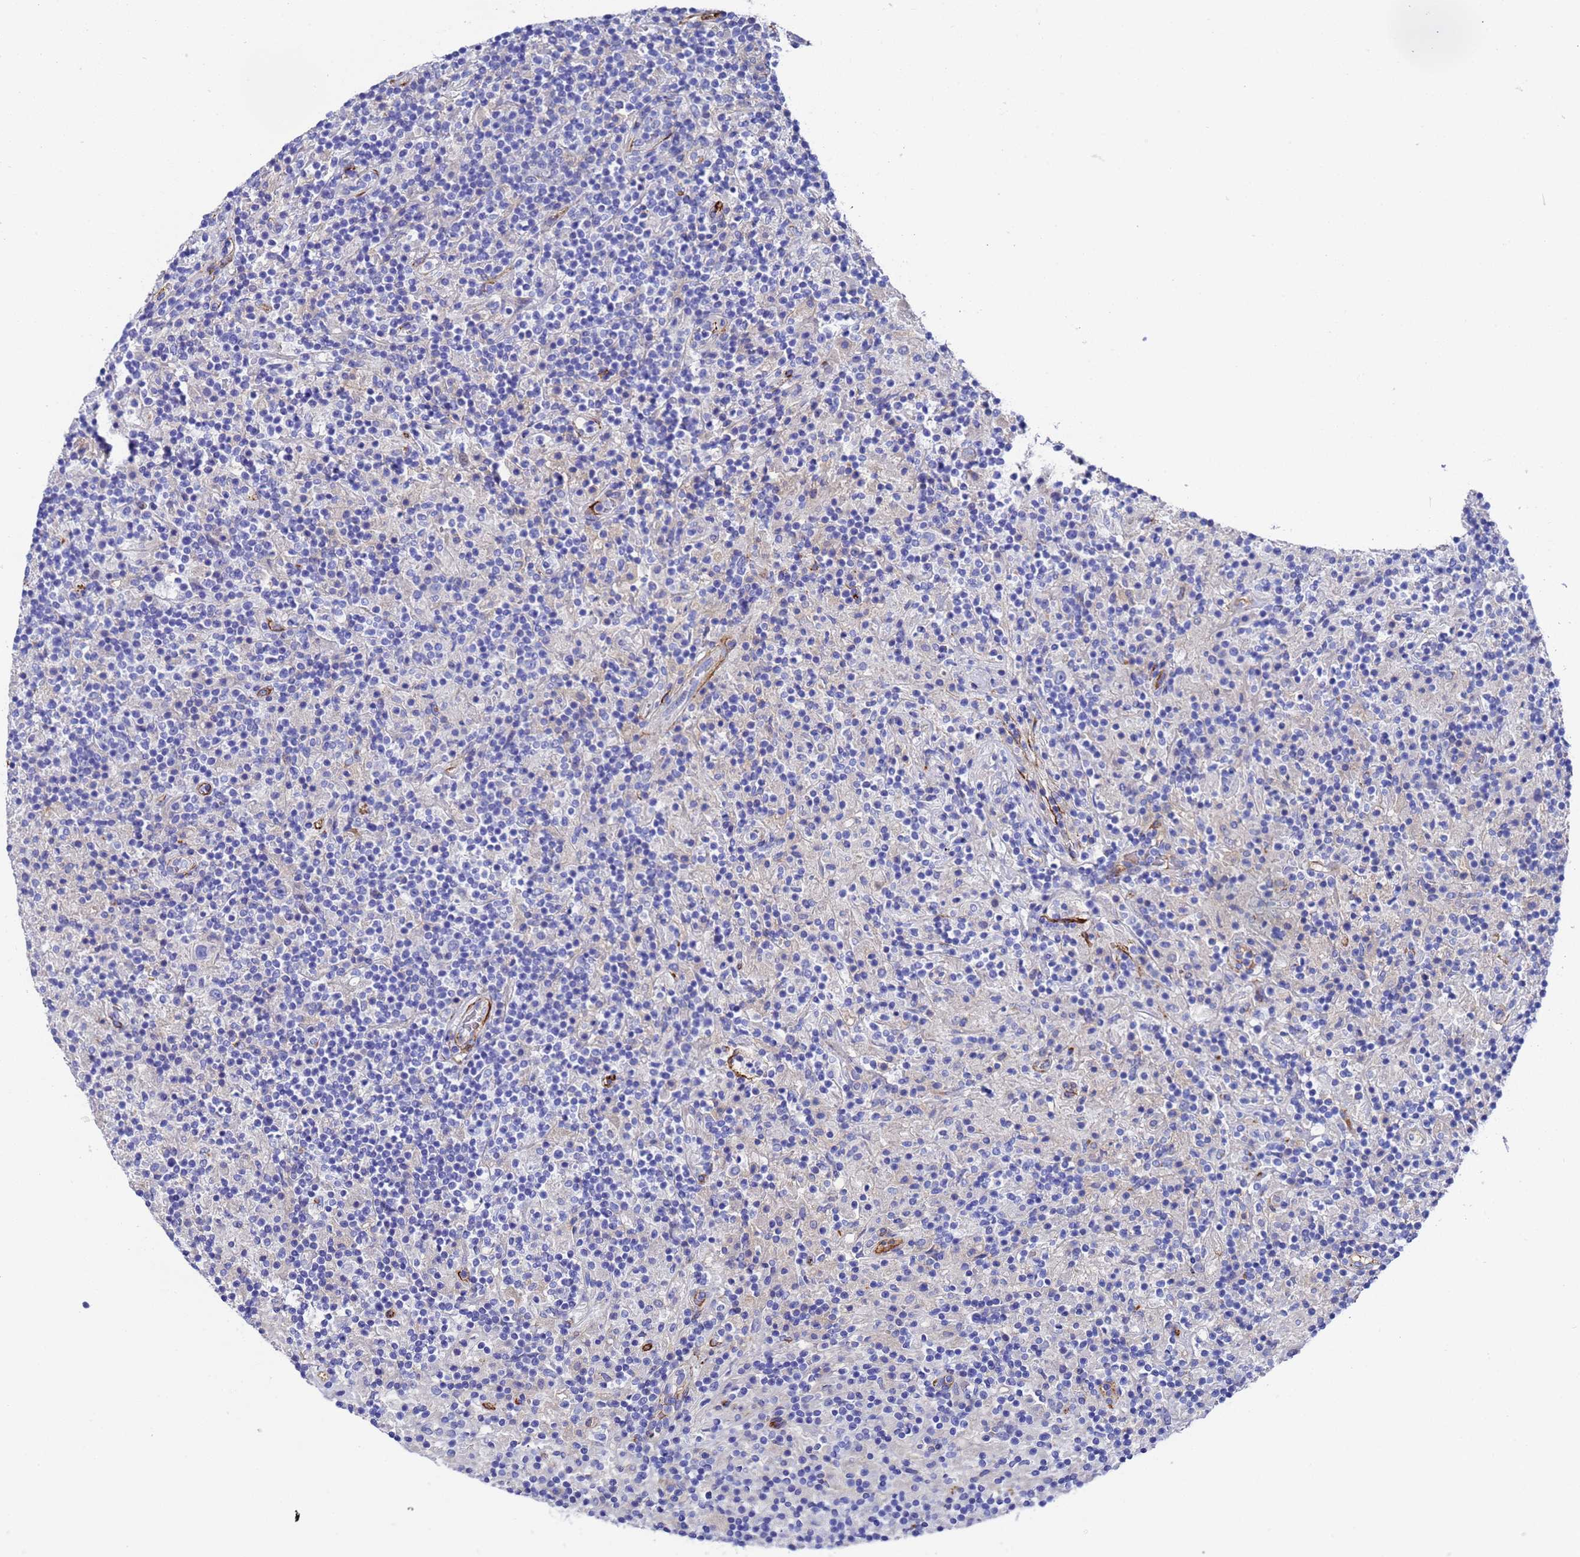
{"staining": {"intensity": "negative", "quantity": "none", "location": "none"}, "tissue": "lymphoma", "cell_type": "Tumor cells", "image_type": "cancer", "snomed": [{"axis": "morphology", "description": "Hodgkin's disease, NOS"}, {"axis": "topography", "description": "Lymph node"}], "caption": "Protein analysis of lymphoma displays no significant staining in tumor cells. (DAB (3,3'-diaminobenzidine) immunohistochemistry, high magnification).", "gene": "ADIPOQ", "patient": {"sex": "male", "age": 70}}